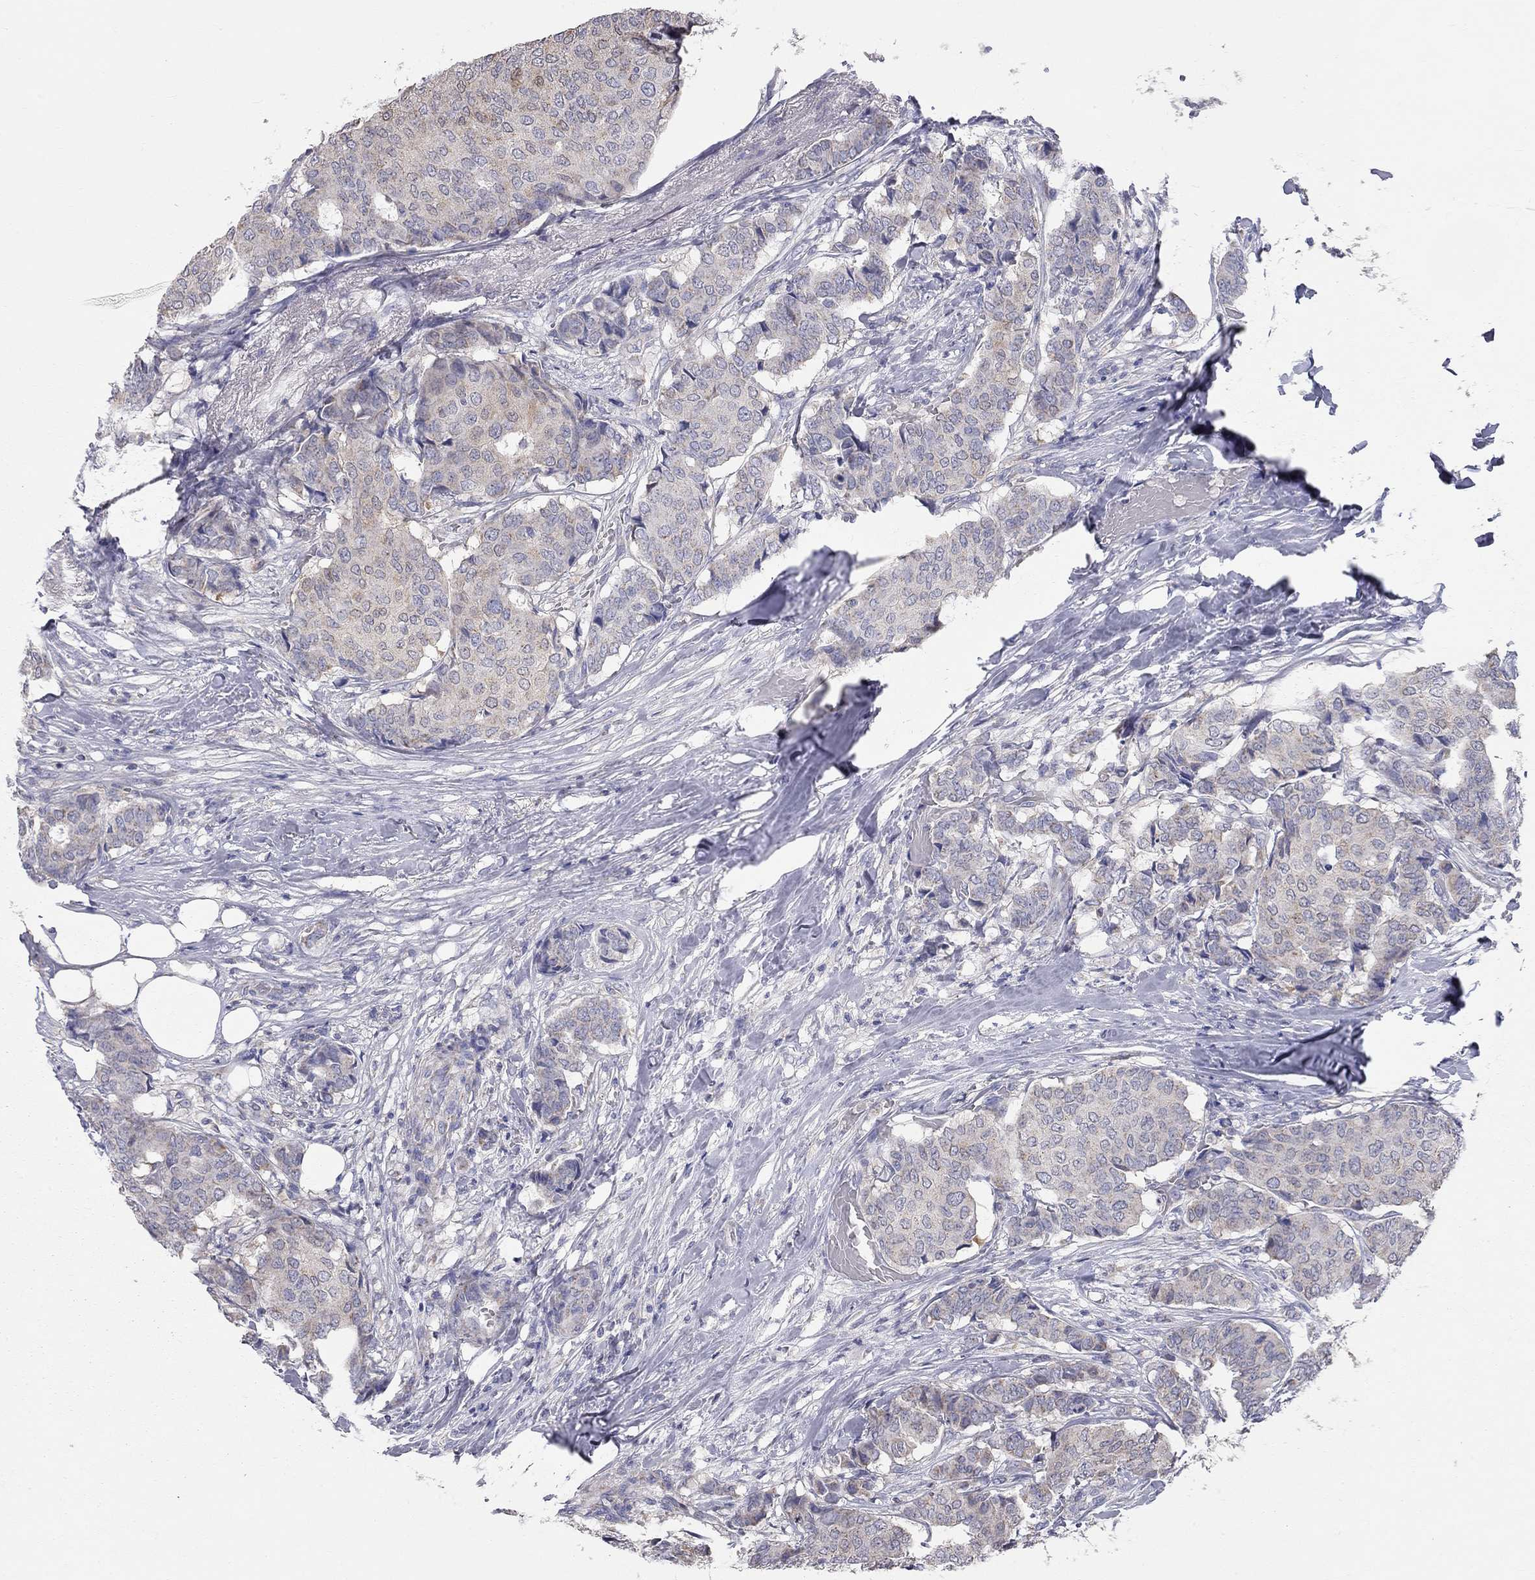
{"staining": {"intensity": "negative", "quantity": "none", "location": "none"}, "tissue": "breast cancer", "cell_type": "Tumor cells", "image_type": "cancer", "snomed": [{"axis": "morphology", "description": "Duct carcinoma"}, {"axis": "topography", "description": "Breast"}], "caption": "Breast infiltrating ductal carcinoma was stained to show a protein in brown. There is no significant staining in tumor cells.", "gene": "CFAP161", "patient": {"sex": "female", "age": 75}}